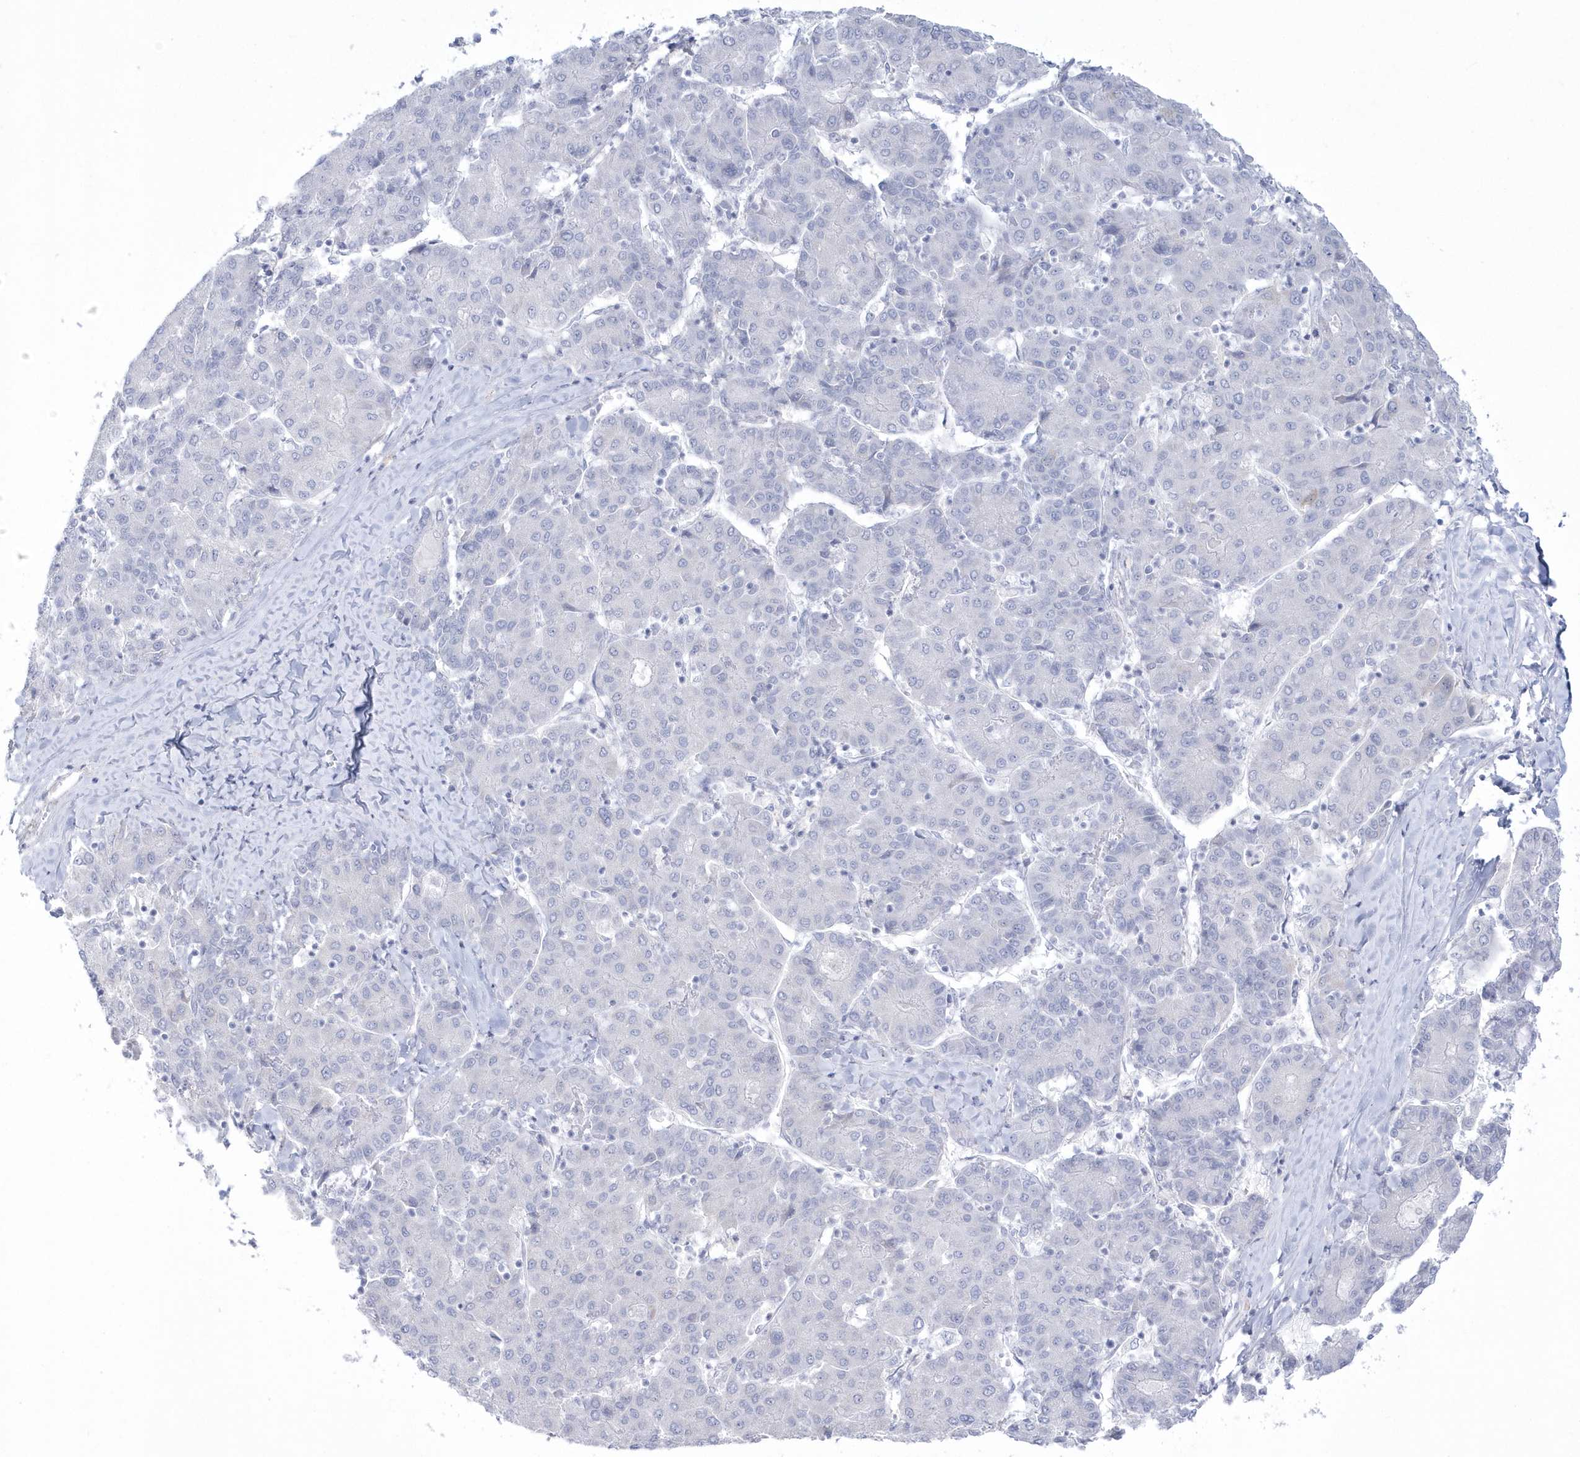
{"staining": {"intensity": "negative", "quantity": "none", "location": "none"}, "tissue": "liver cancer", "cell_type": "Tumor cells", "image_type": "cancer", "snomed": [{"axis": "morphology", "description": "Carcinoma, Hepatocellular, NOS"}, {"axis": "topography", "description": "Liver"}], "caption": "Protein analysis of liver cancer shows no significant positivity in tumor cells. (DAB immunohistochemistry with hematoxylin counter stain).", "gene": "WDR27", "patient": {"sex": "male", "age": 65}}